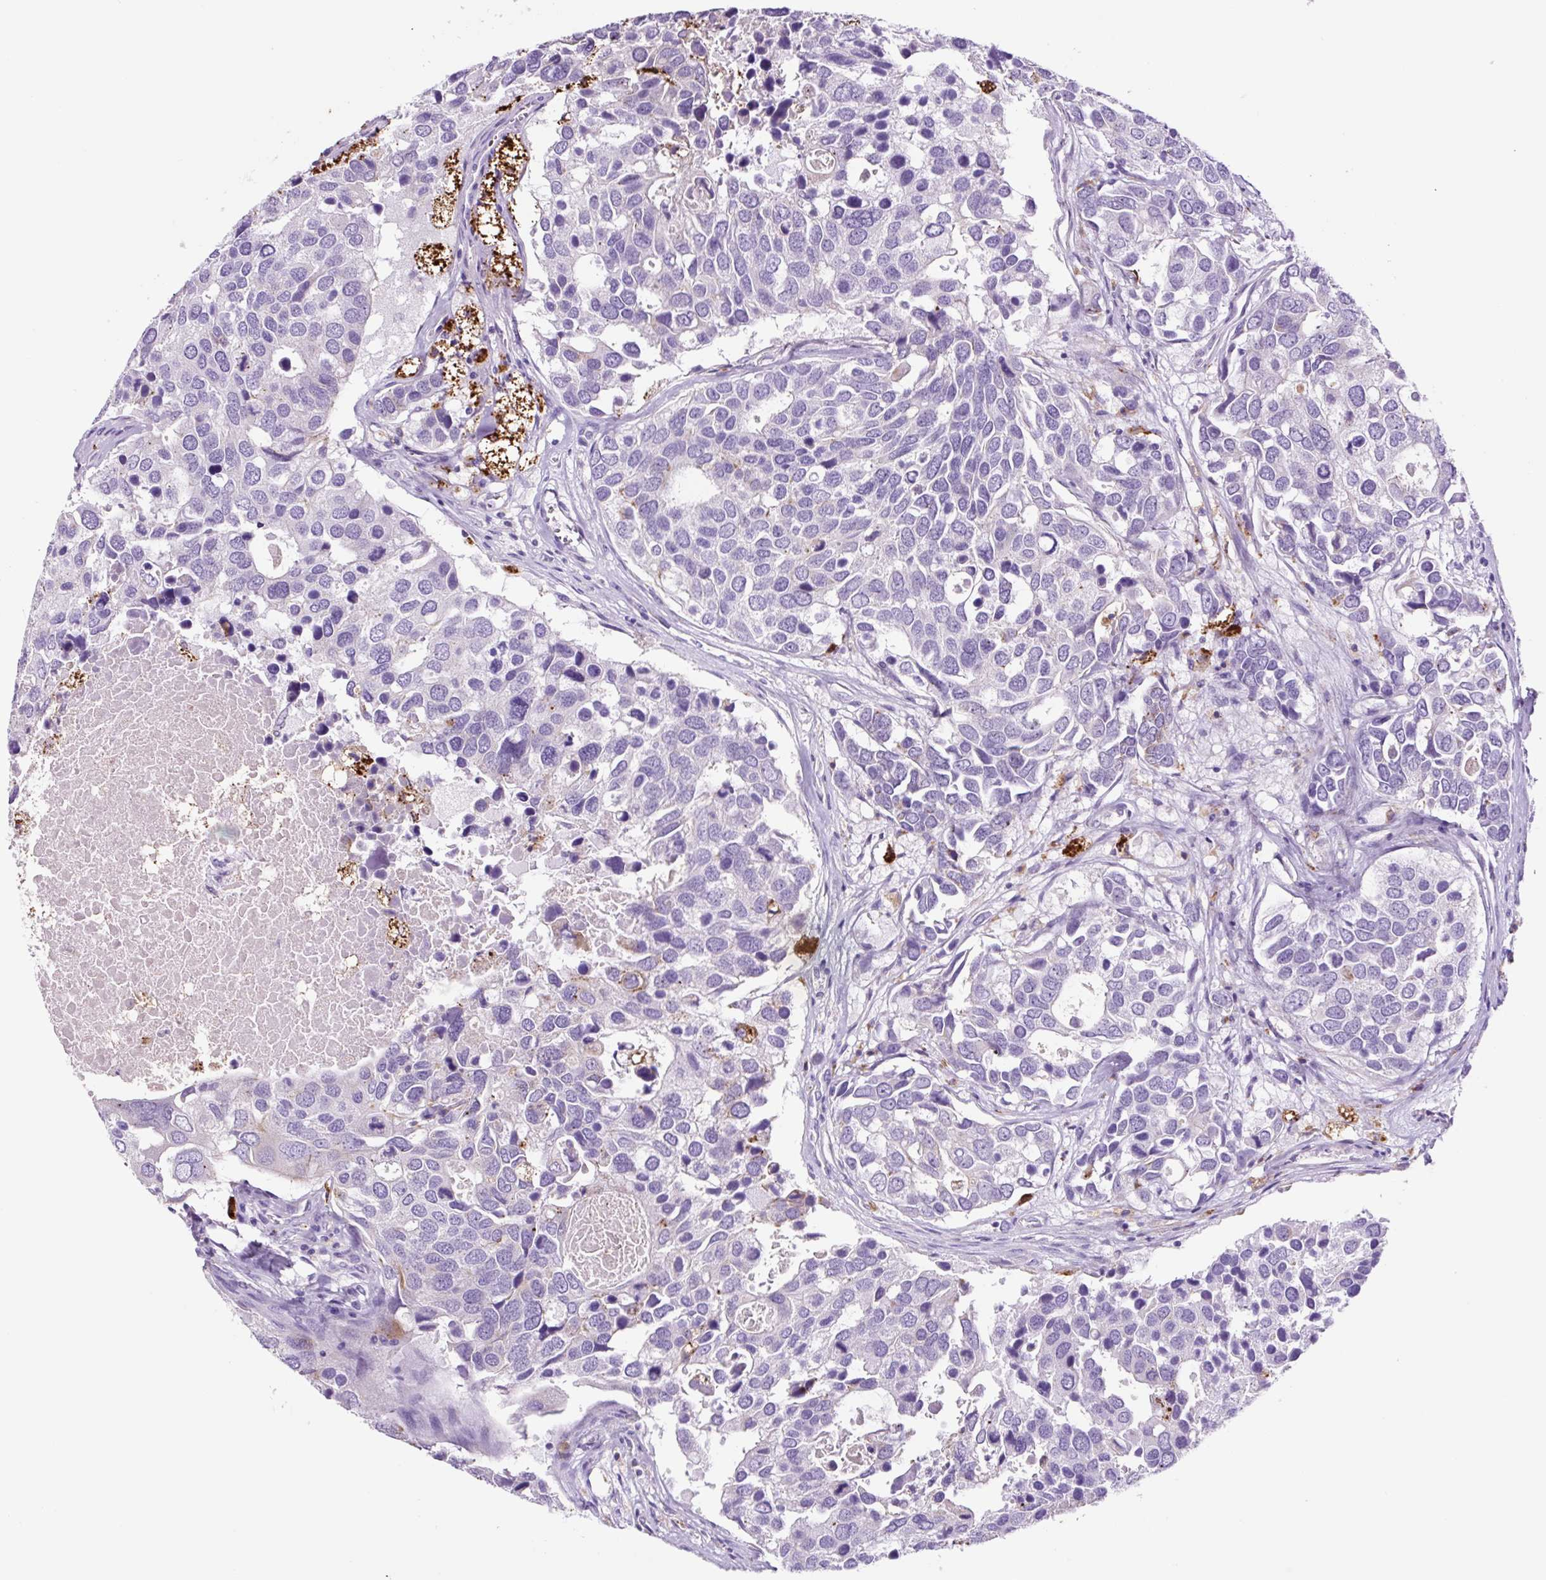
{"staining": {"intensity": "negative", "quantity": "none", "location": "none"}, "tissue": "breast cancer", "cell_type": "Tumor cells", "image_type": "cancer", "snomed": [{"axis": "morphology", "description": "Duct carcinoma"}, {"axis": "topography", "description": "Breast"}], "caption": "Protein analysis of breast cancer (intraductal carcinoma) displays no significant staining in tumor cells. The staining is performed using DAB brown chromogen with nuclei counter-stained in using hematoxylin.", "gene": "LCN10", "patient": {"sex": "female", "age": 83}}